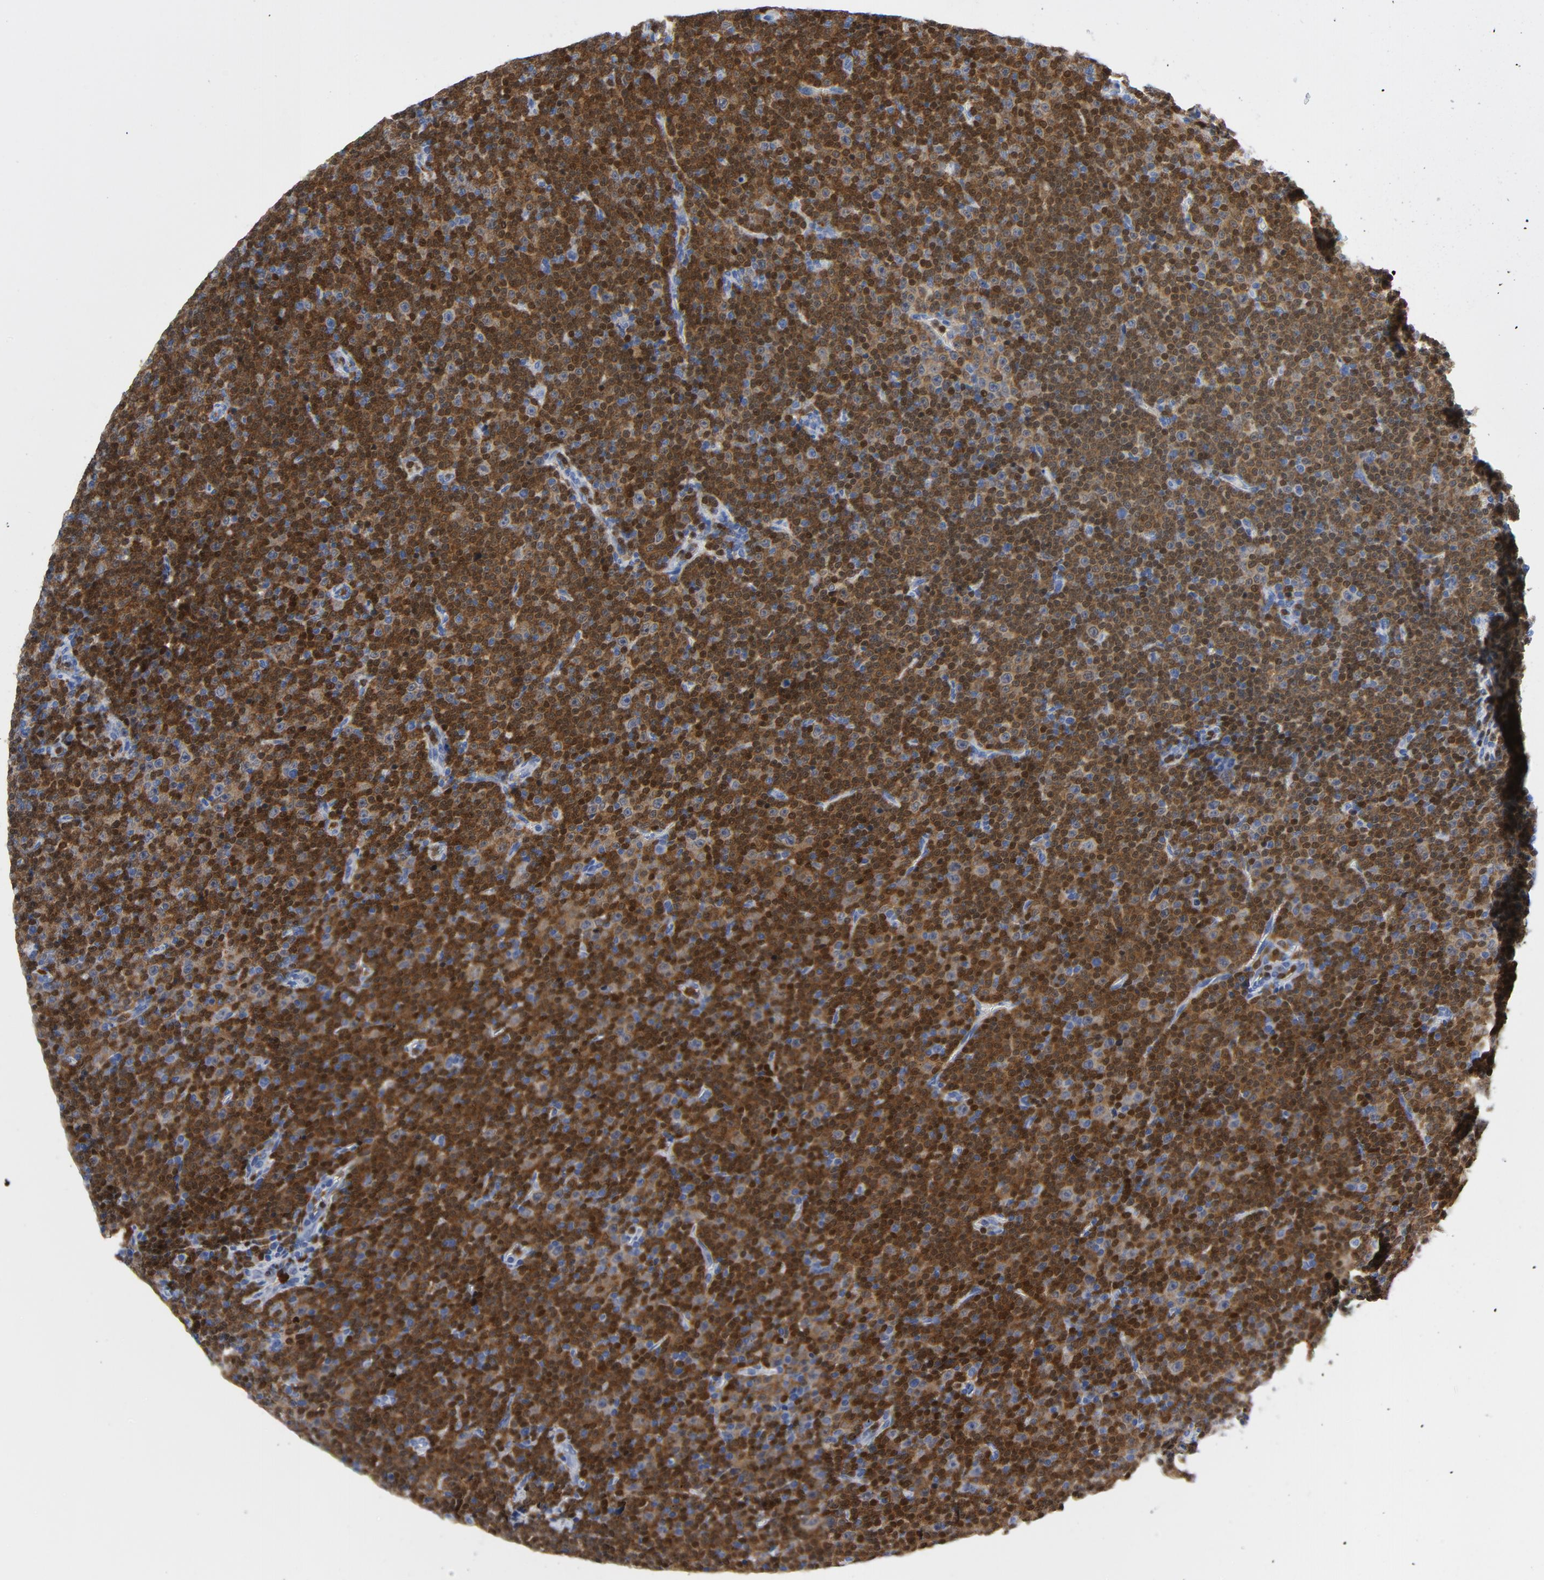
{"staining": {"intensity": "strong", "quantity": ">75%", "location": "cytoplasmic/membranous,nuclear"}, "tissue": "lymphoma", "cell_type": "Tumor cells", "image_type": "cancer", "snomed": [{"axis": "morphology", "description": "Malignant lymphoma, non-Hodgkin's type, Low grade"}, {"axis": "topography", "description": "Lymph node"}], "caption": "Human lymphoma stained with a protein marker exhibits strong staining in tumor cells.", "gene": "NCF1", "patient": {"sex": "female", "age": 67}}